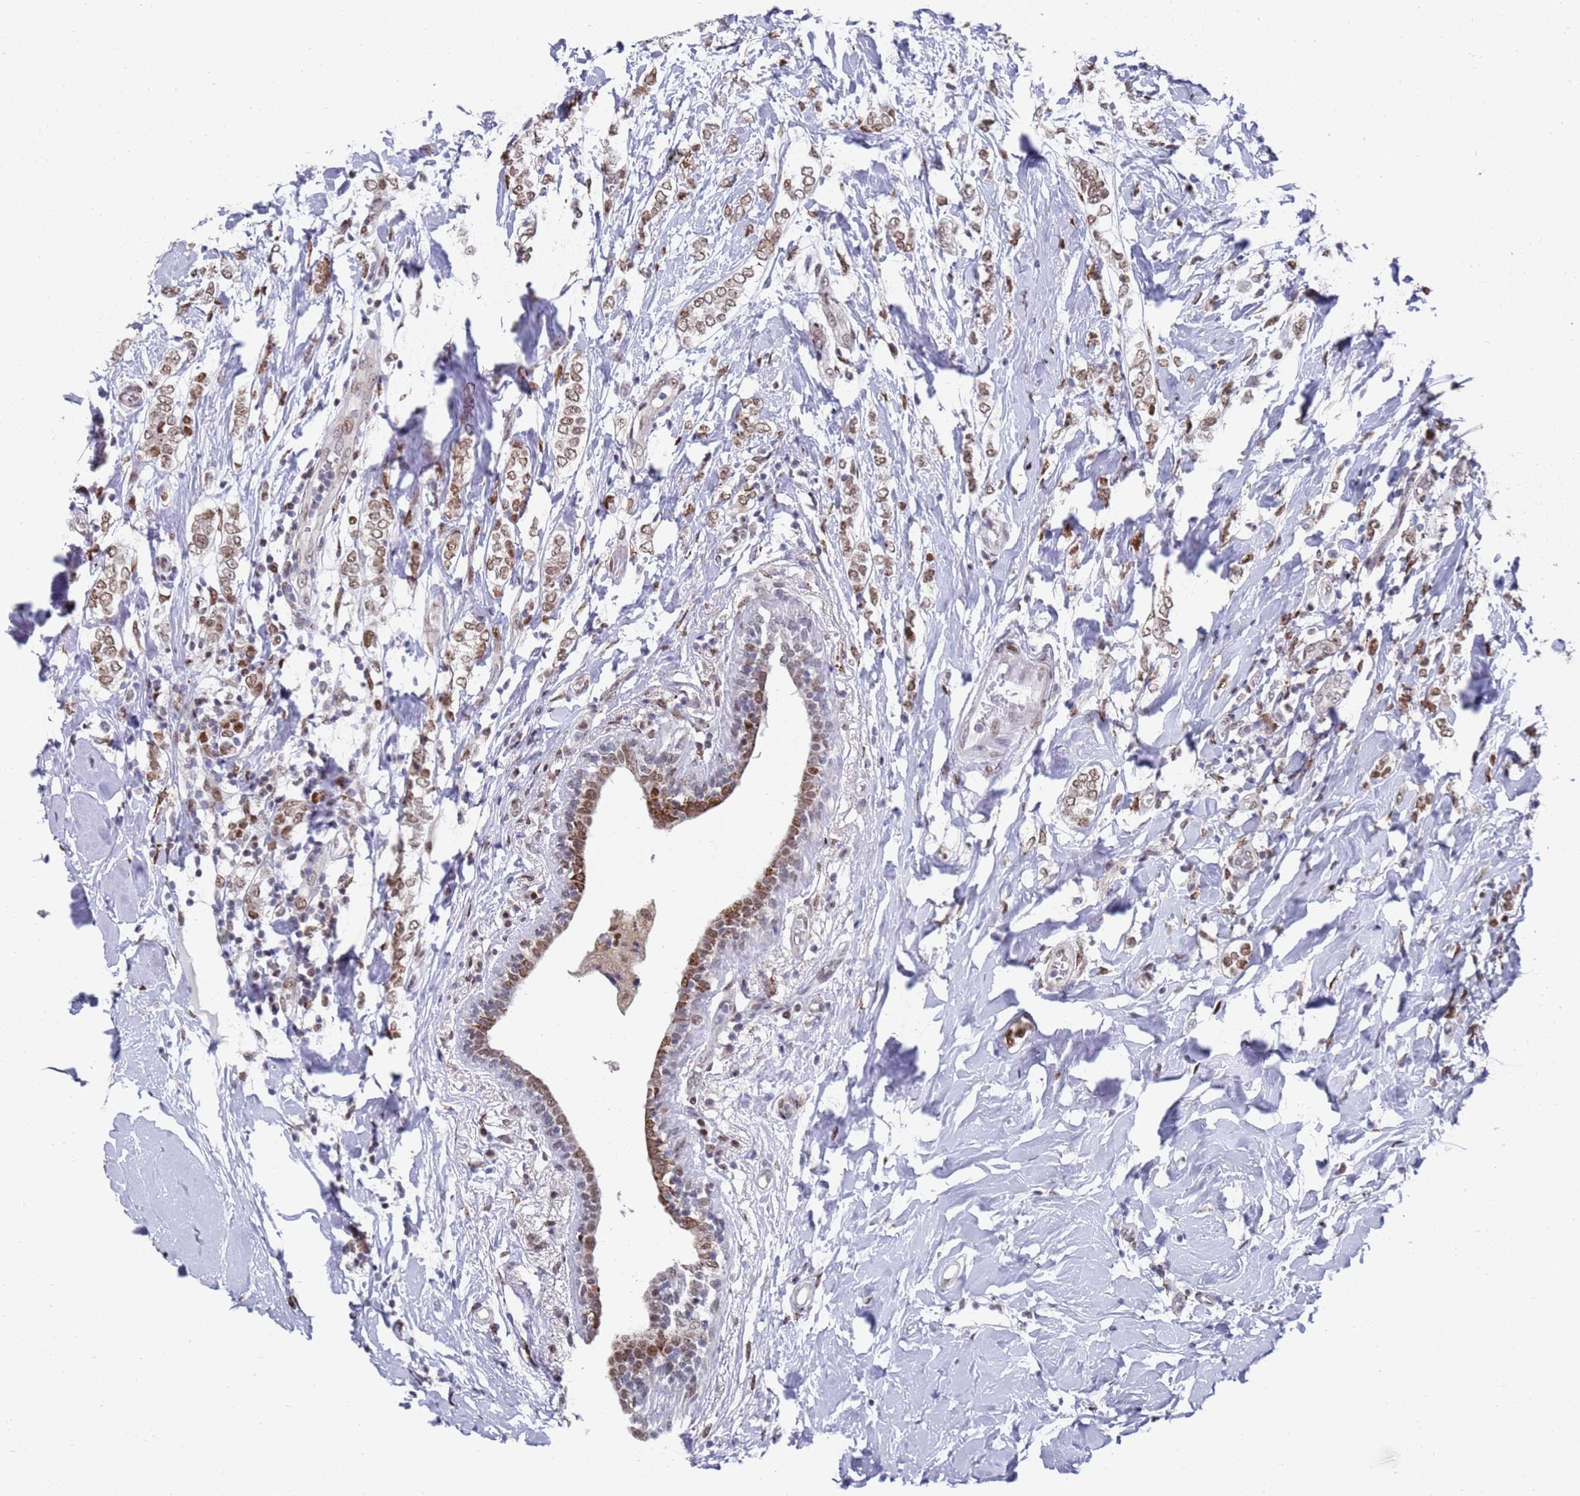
{"staining": {"intensity": "moderate", "quantity": ">75%", "location": "nuclear"}, "tissue": "breast cancer", "cell_type": "Tumor cells", "image_type": "cancer", "snomed": [{"axis": "morphology", "description": "Normal tissue, NOS"}, {"axis": "morphology", "description": "Lobular carcinoma"}, {"axis": "topography", "description": "Breast"}], "caption": "IHC histopathology image of lobular carcinoma (breast) stained for a protein (brown), which displays medium levels of moderate nuclear staining in approximately >75% of tumor cells.", "gene": "COPS6", "patient": {"sex": "female", "age": 47}}